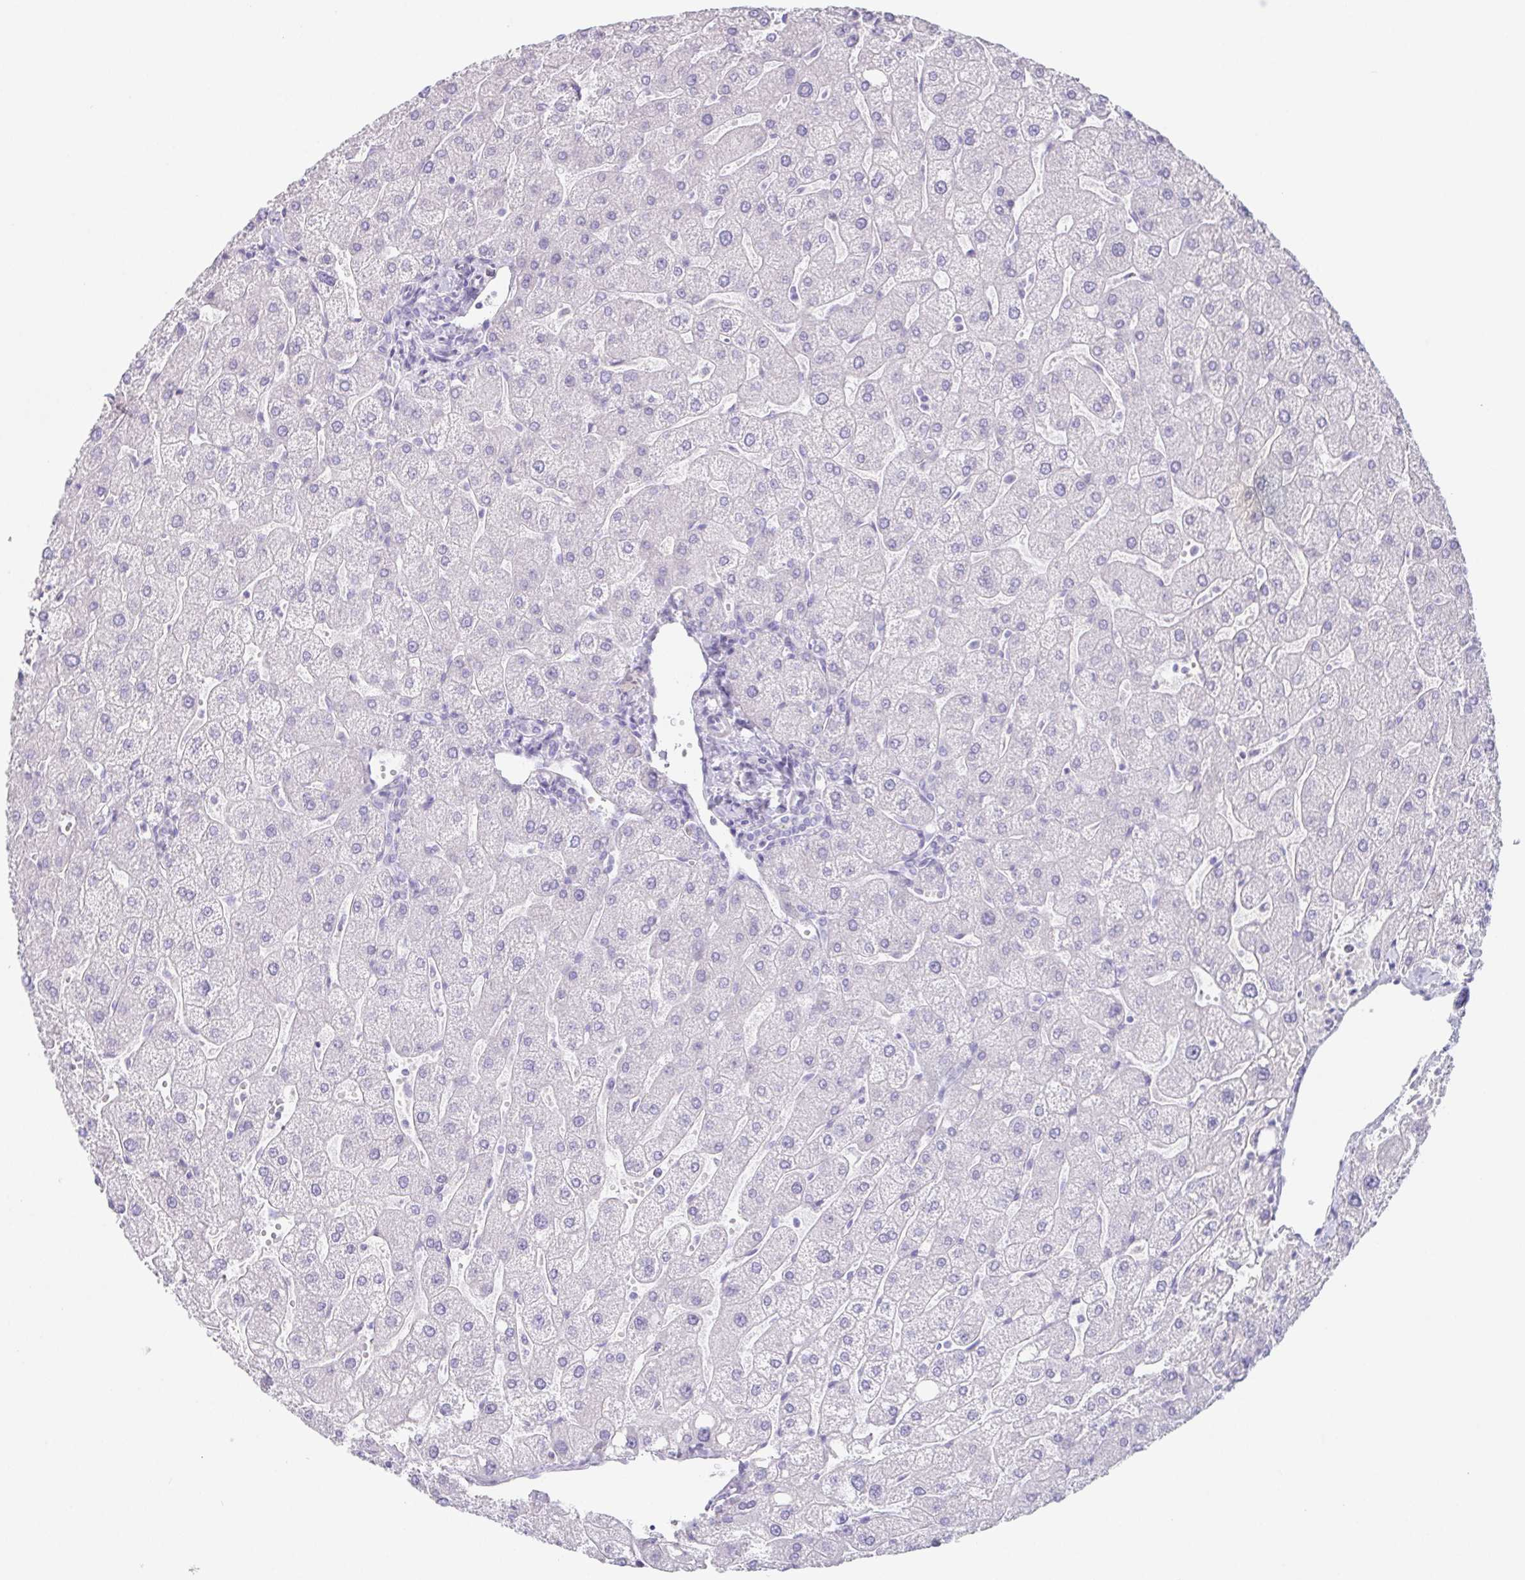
{"staining": {"intensity": "negative", "quantity": "none", "location": "none"}, "tissue": "liver", "cell_type": "Cholangiocytes", "image_type": "normal", "snomed": [{"axis": "morphology", "description": "Normal tissue, NOS"}, {"axis": "topography", "description": "Liver"}], "caption": "IHC photomicrograph of unremarkable liver: liver stained with DAB (3,3'-diaminobenzidine) exhibits no significant protein expression in cholangiocytes.", "gene": "HDGFL1", "patient": {"sex": "male", "age": 67}}